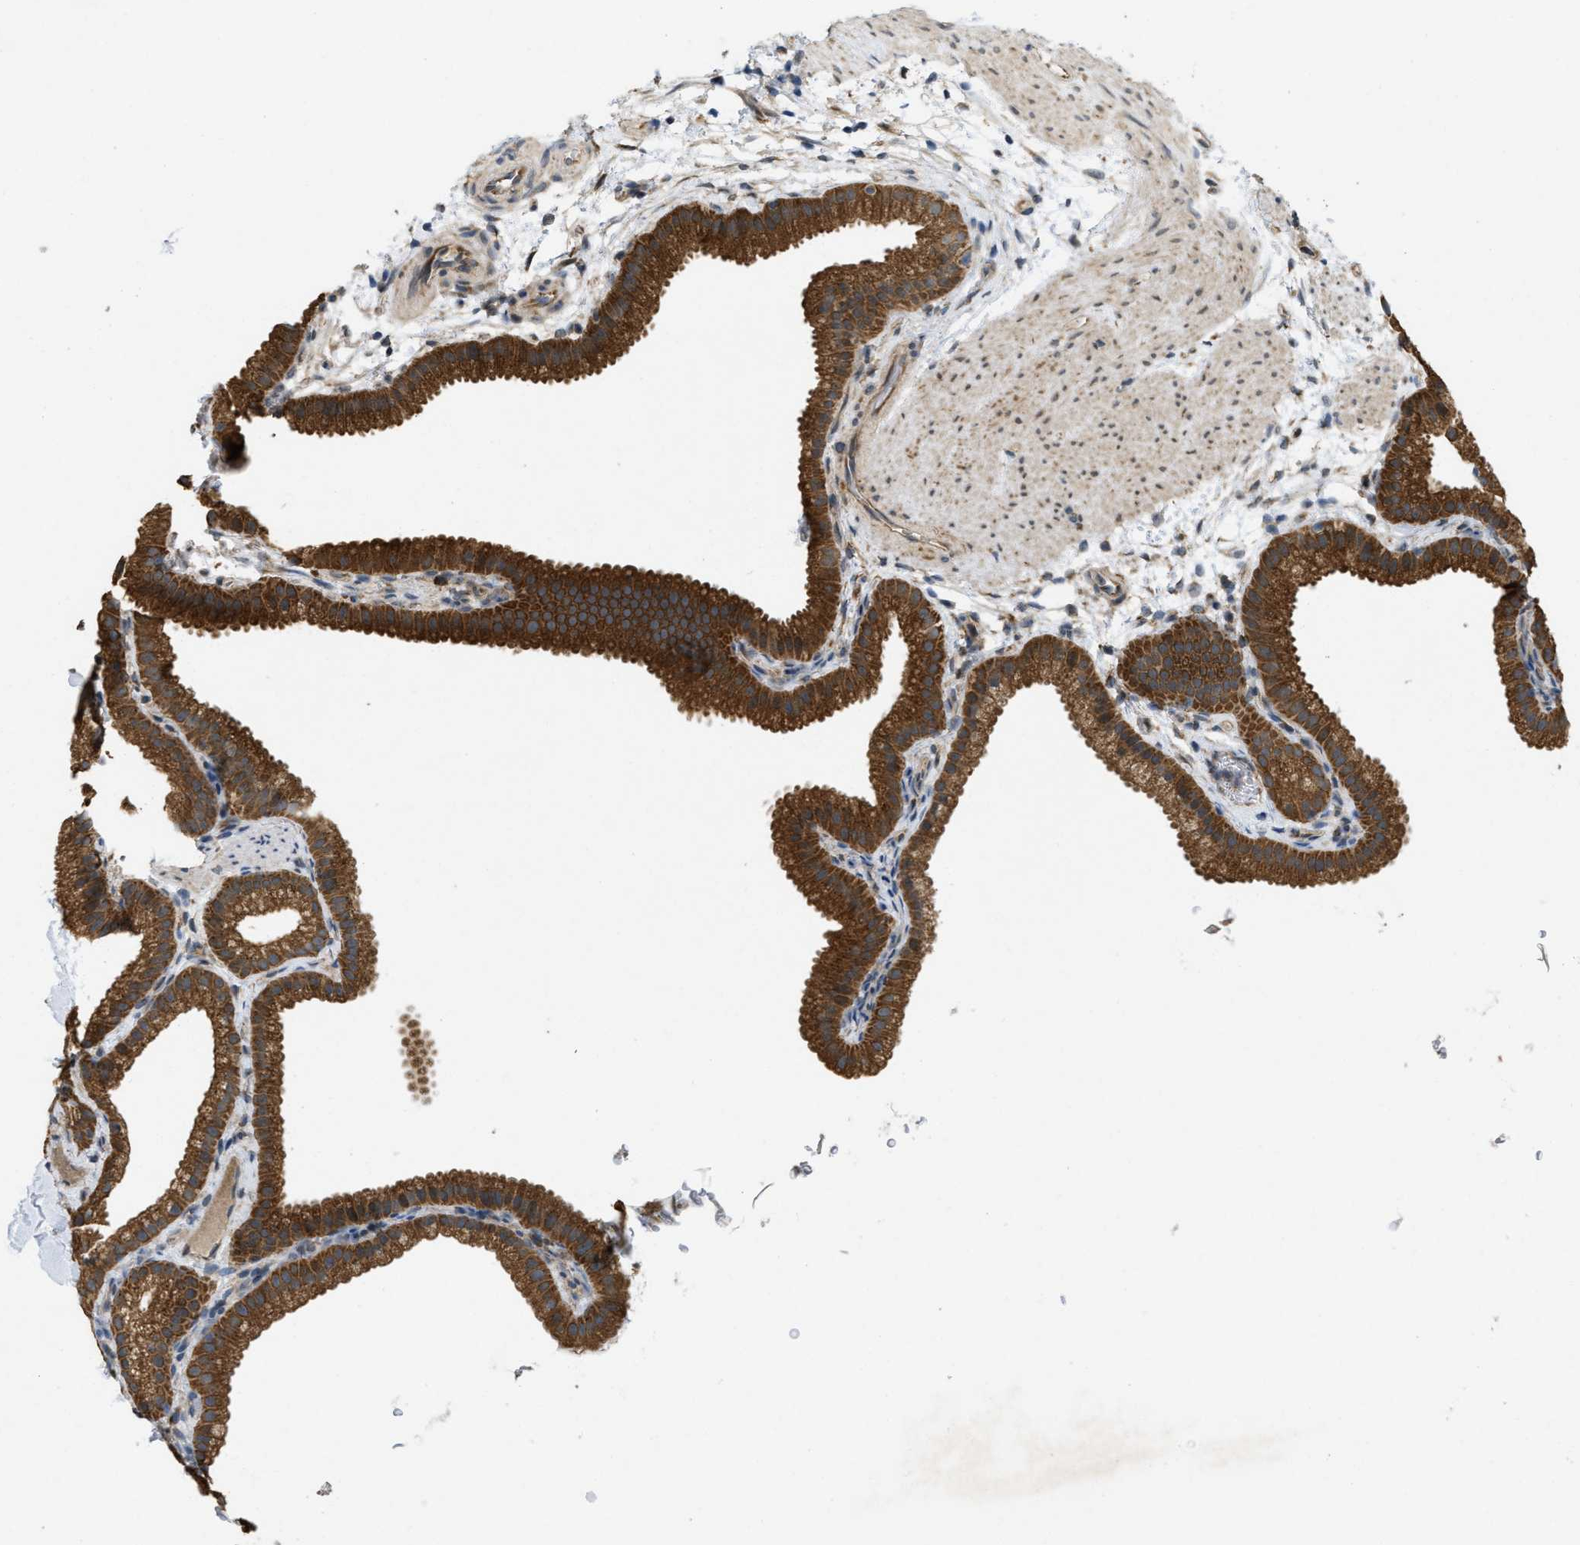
{"staining": {"intensity": "strong", "quantity": ">75%", "location": "cytoplasmic/membranous"}, "tissue": "gallbladder", "cell_type": "Glandular cells", "image_type": "normal", "snomed": [{"axis": "morphology", "description": "Normal tissue, NOS"}, {"axis": "topography", "description": "Gallbladder"}], "caption": "Immunohistochemical staining of benign human gallbladder exhibits high levels of strong cytoplasmic/membranous staining in approximately >75% of glandular cells.", "gene": "IFNLR1", "patient": {"sex": "female", "age": 64}}